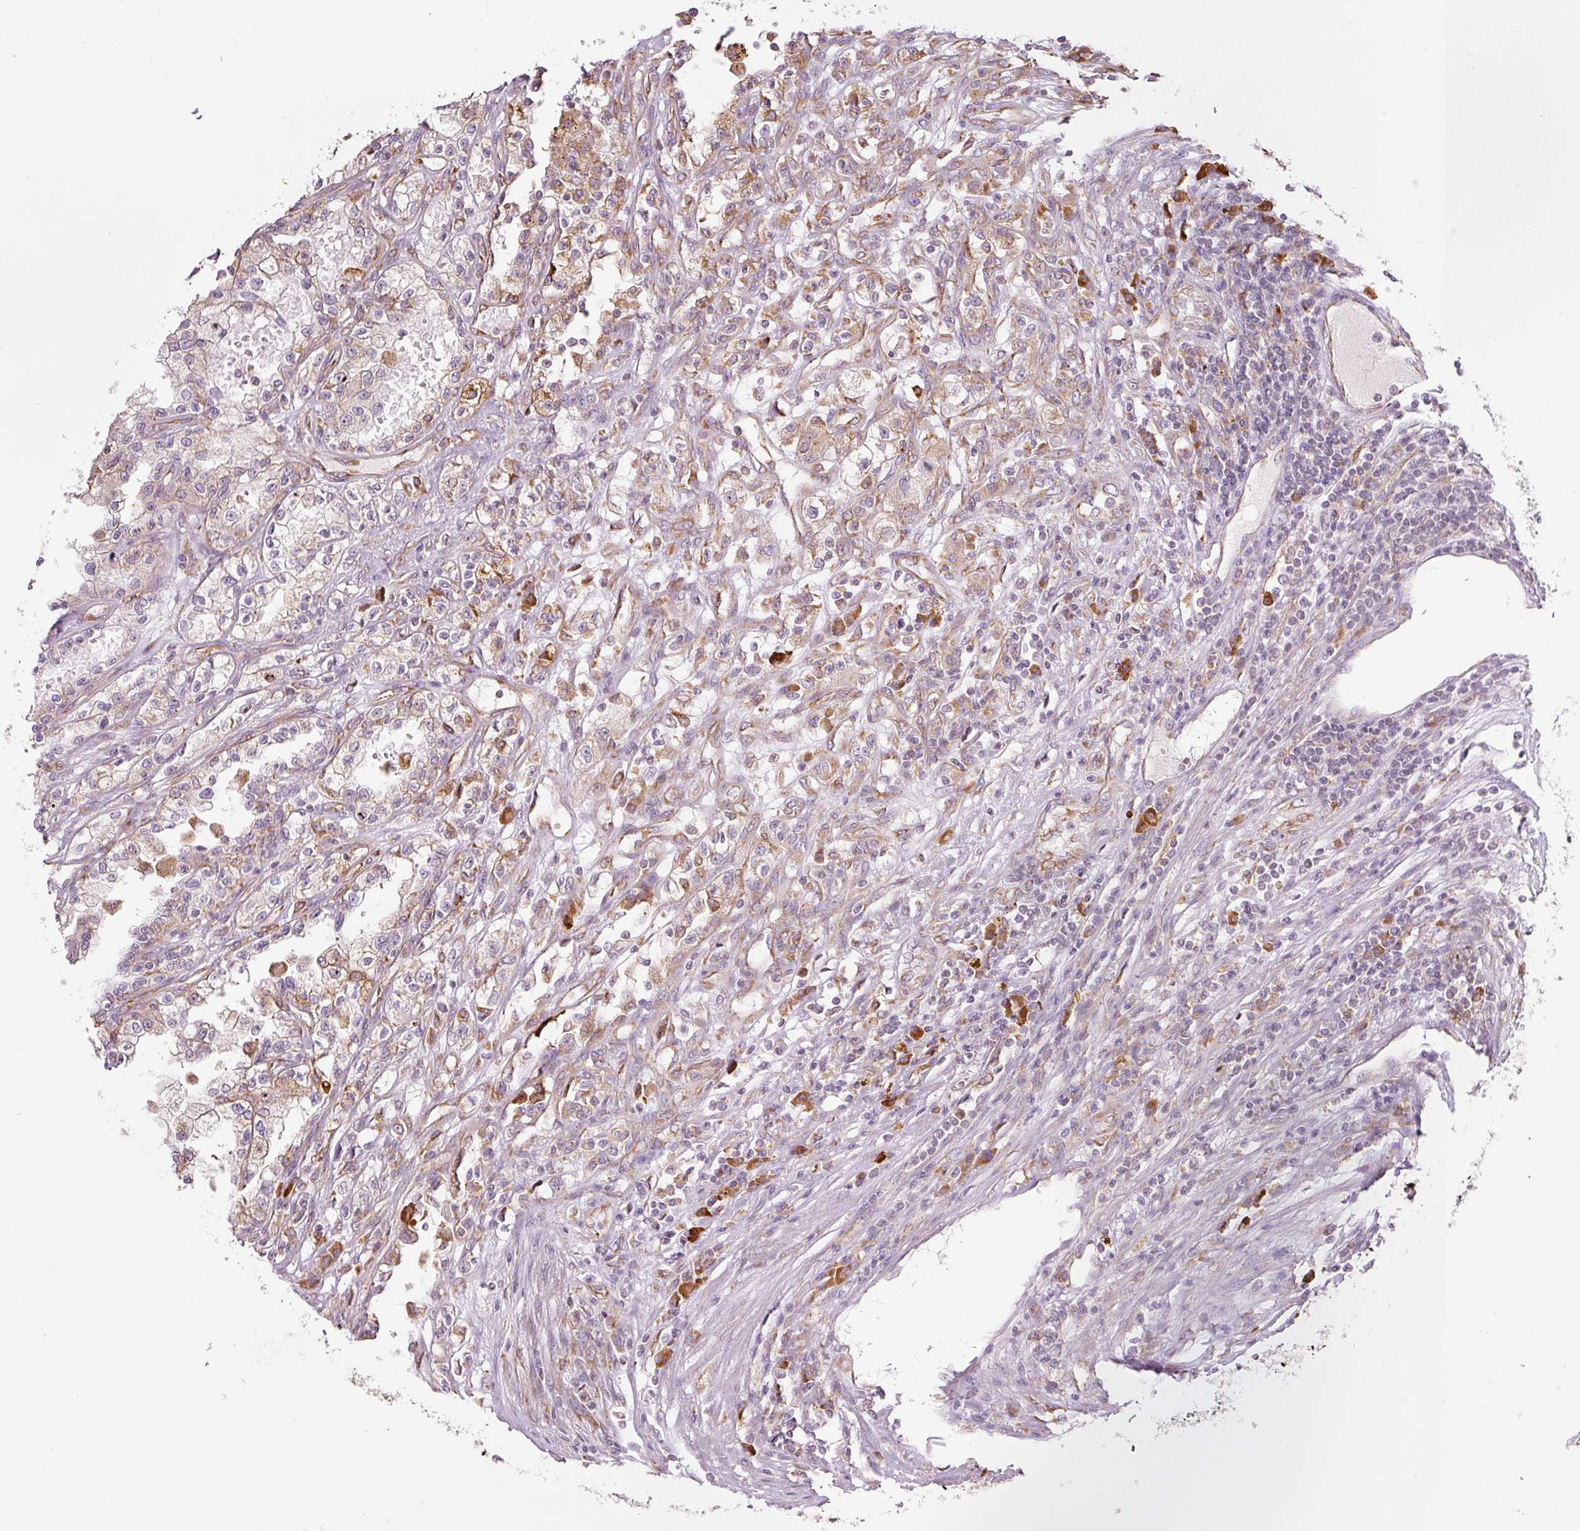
{"staining": {"intensity": "moderate", "quantity": ">75%", "location": "cytoplasmic/membranous"}, "tissue": "renal cancer", "cell_type": "Tumor cells", "image_type": "cancer", "snomed": [{"axis": "morphology", "description": "Adenocarcinoma, NOS"}, {"axis": "topography", "description": "Kidney"}], "caption": "The micrograph displays staining of adenocarcinoma (renal), revealing moderate cytoplasmic/membranous protein positivity (brown color) within tumor cells.", "gene": "MORN4", "patient": {"sex": "female", "age": 52}}